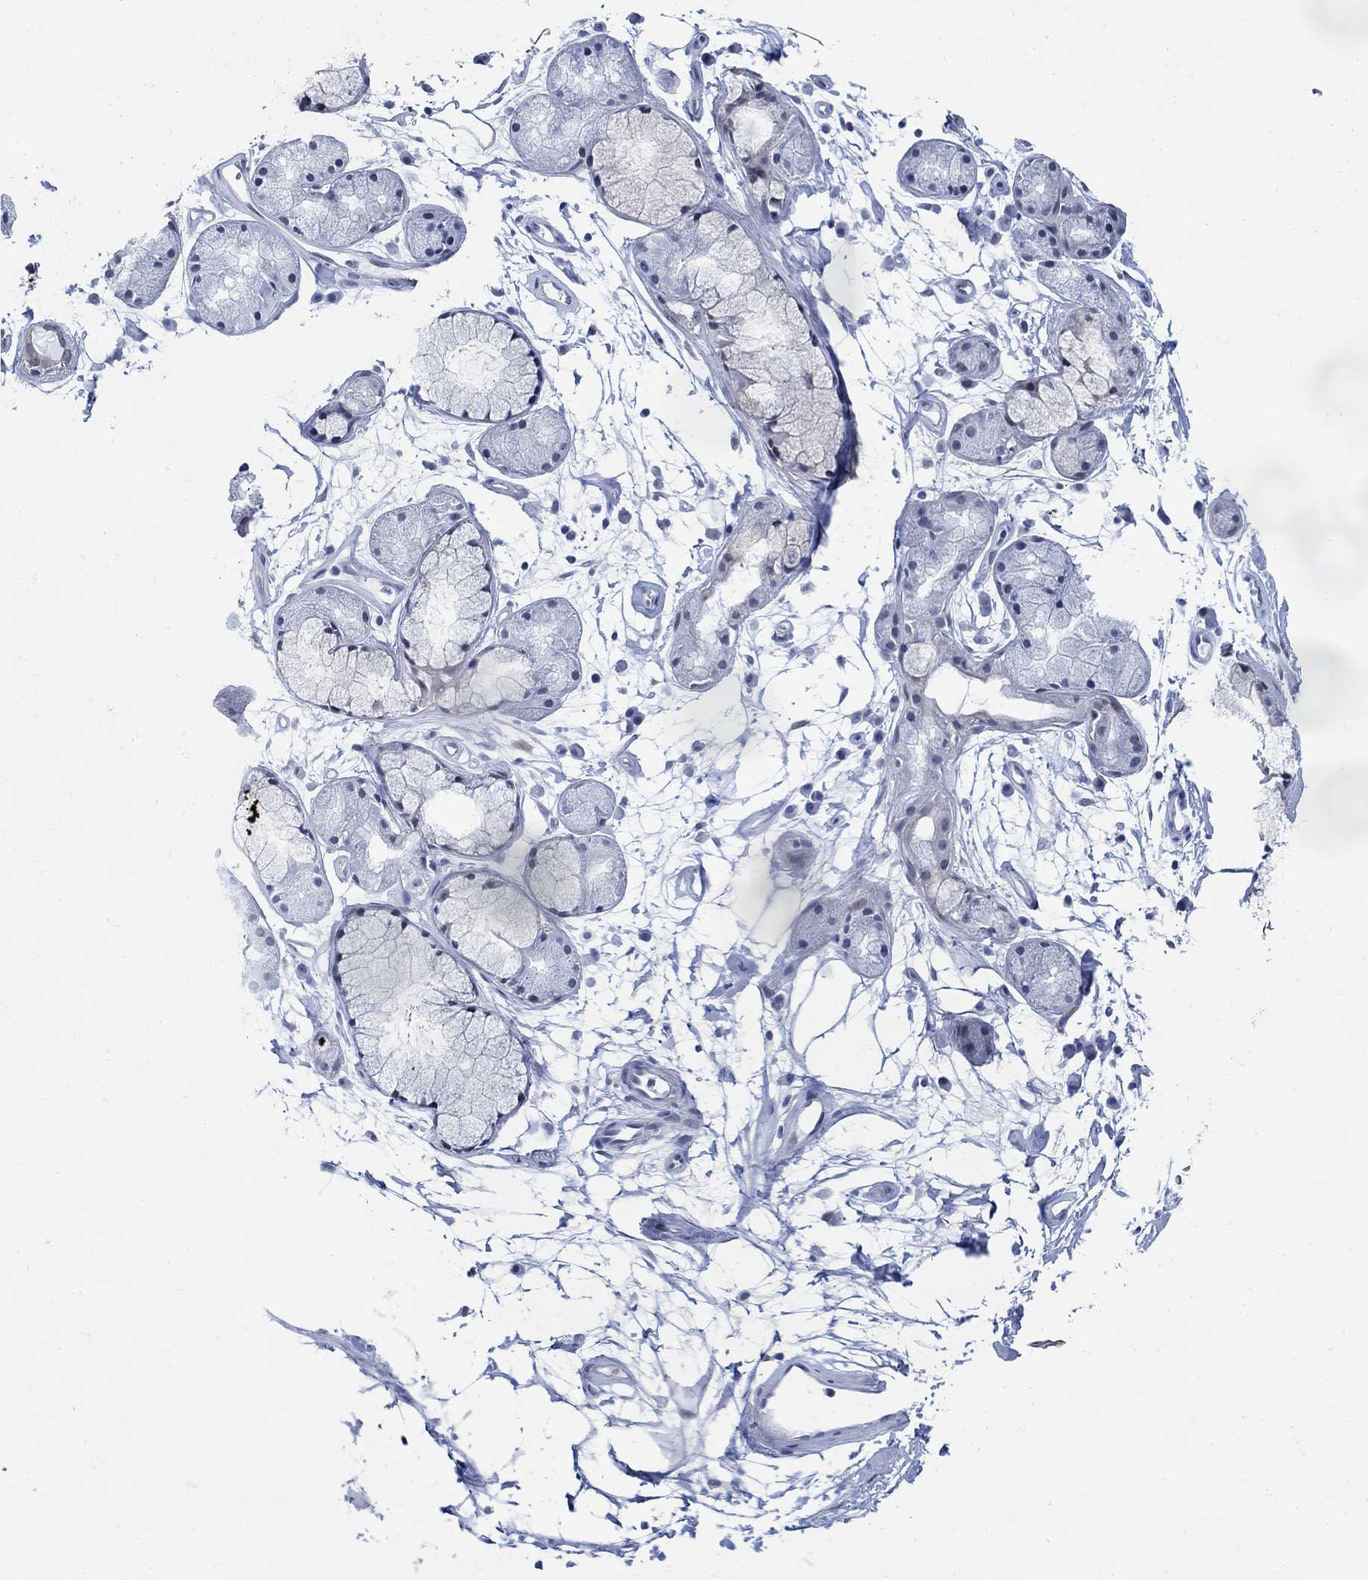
{"staining": {"intensity": "negative", "quantity": "none", "location": "none"}, "tissue": "adipose tissue", "cell_type": "Adipocytes", "image_type": "normal", "snomed": [{"axis": "morphology", "description": "Normal tissue, NOS"}, {"axis": "morphology", "description": "Squamous cell carcinoma, NOS"}, {"axis": "topography", "description": "Cartilage tissue"}, {"axis": "topography", "description": "Lung"}], "caption": "DAB immunohistochemical staining of unremarkable adipose tissue demonstrates no significant staining in adipocytes.", "gene": "DLK1", "patient": {"sex": "male", "age": 66}}